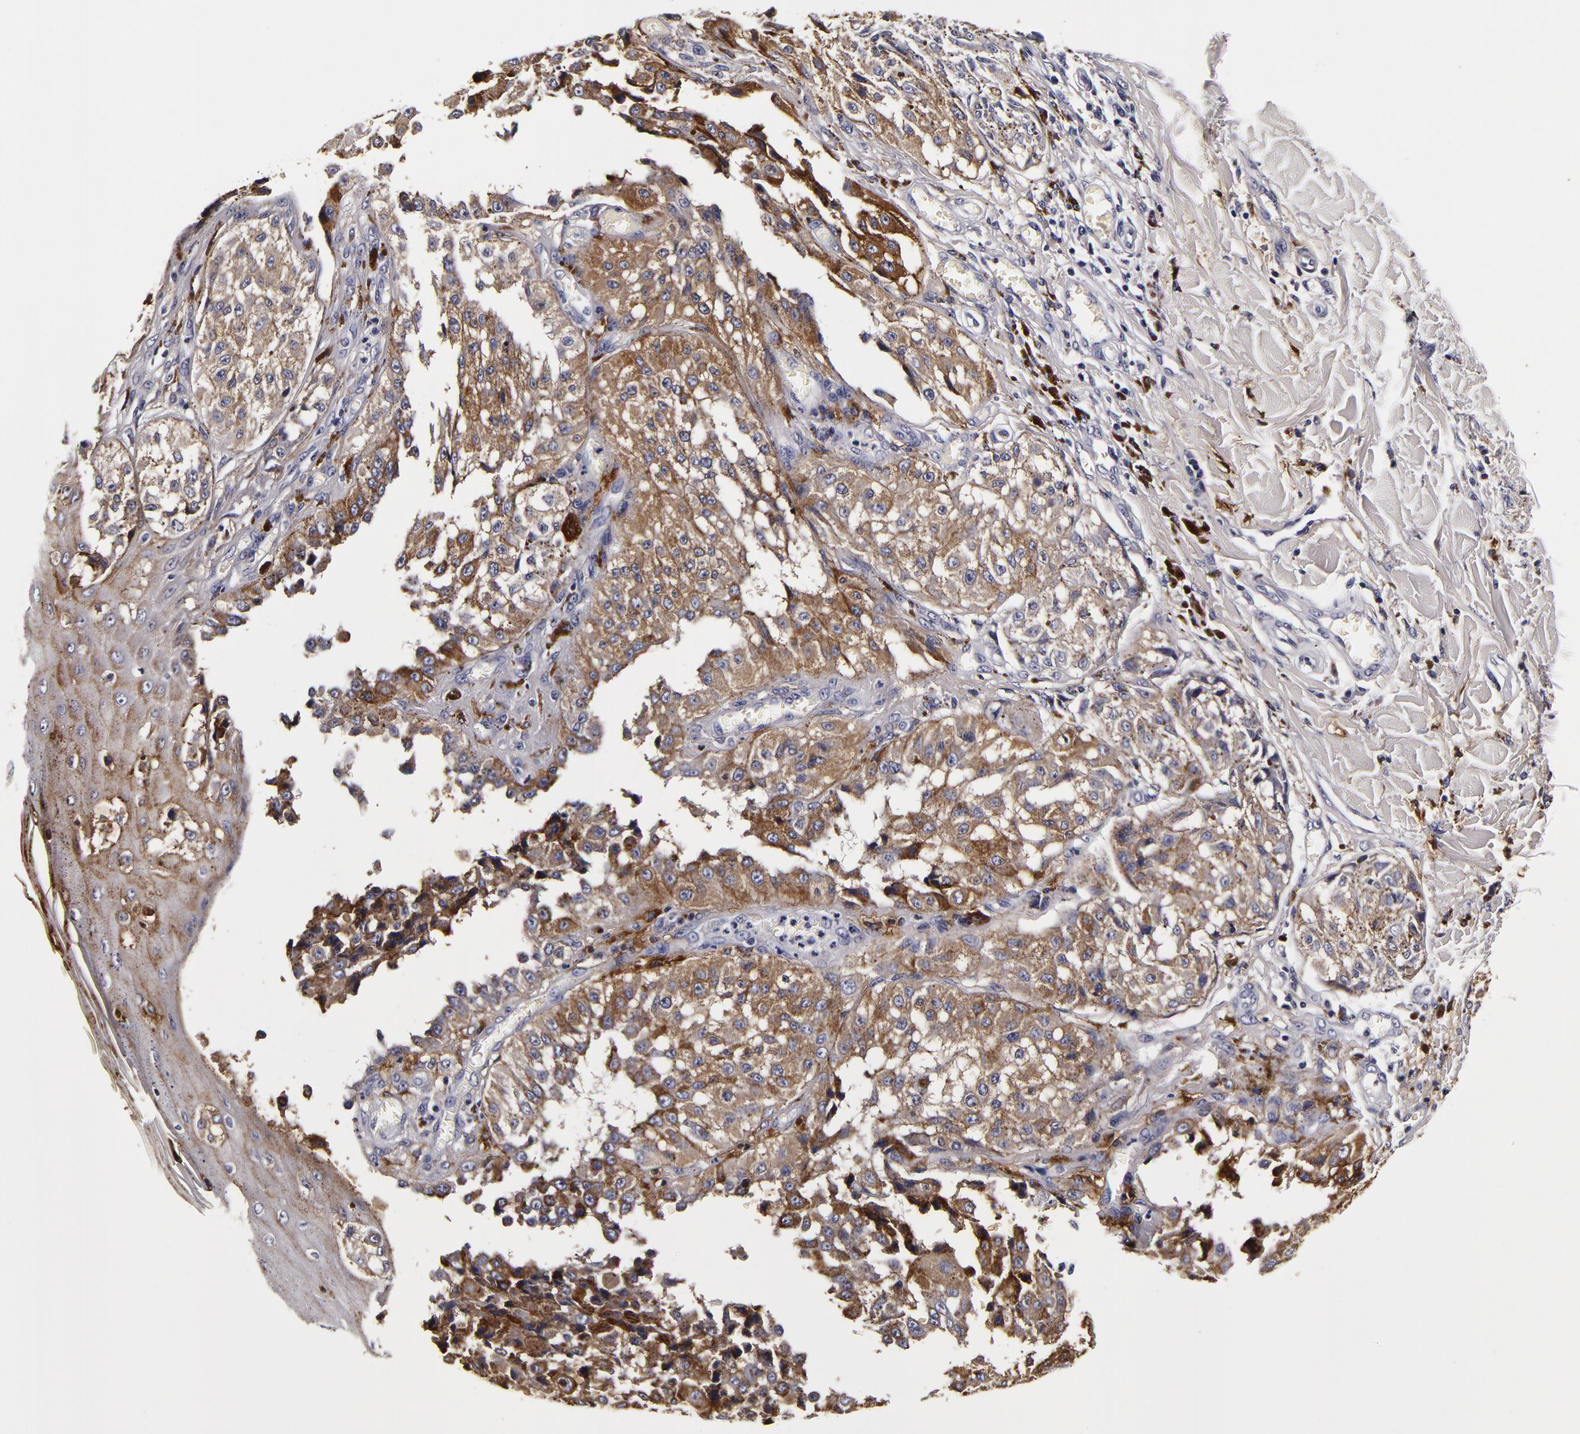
{"staining": {"intensity": "negative", "quantity": "none", "location": "none"}, "tissue": "melanoma", "cell_type": "Tumor cells", "image_type": "cancer", "snomed": [{"axis": "morphology", "description": "Malignant melanoma, NOS"}, {"axis": "topography", "description": "Skin"}], "caption": "High power microscopy histopathology image of an immunohistochemistry (IHC) histopathology image of malignant melanoma, revealing no significant expression in tumor cells. Nuclei are stained in blue.", "gene": "LGALS3BP", "patient": {"sex": "female", "age": 82}}